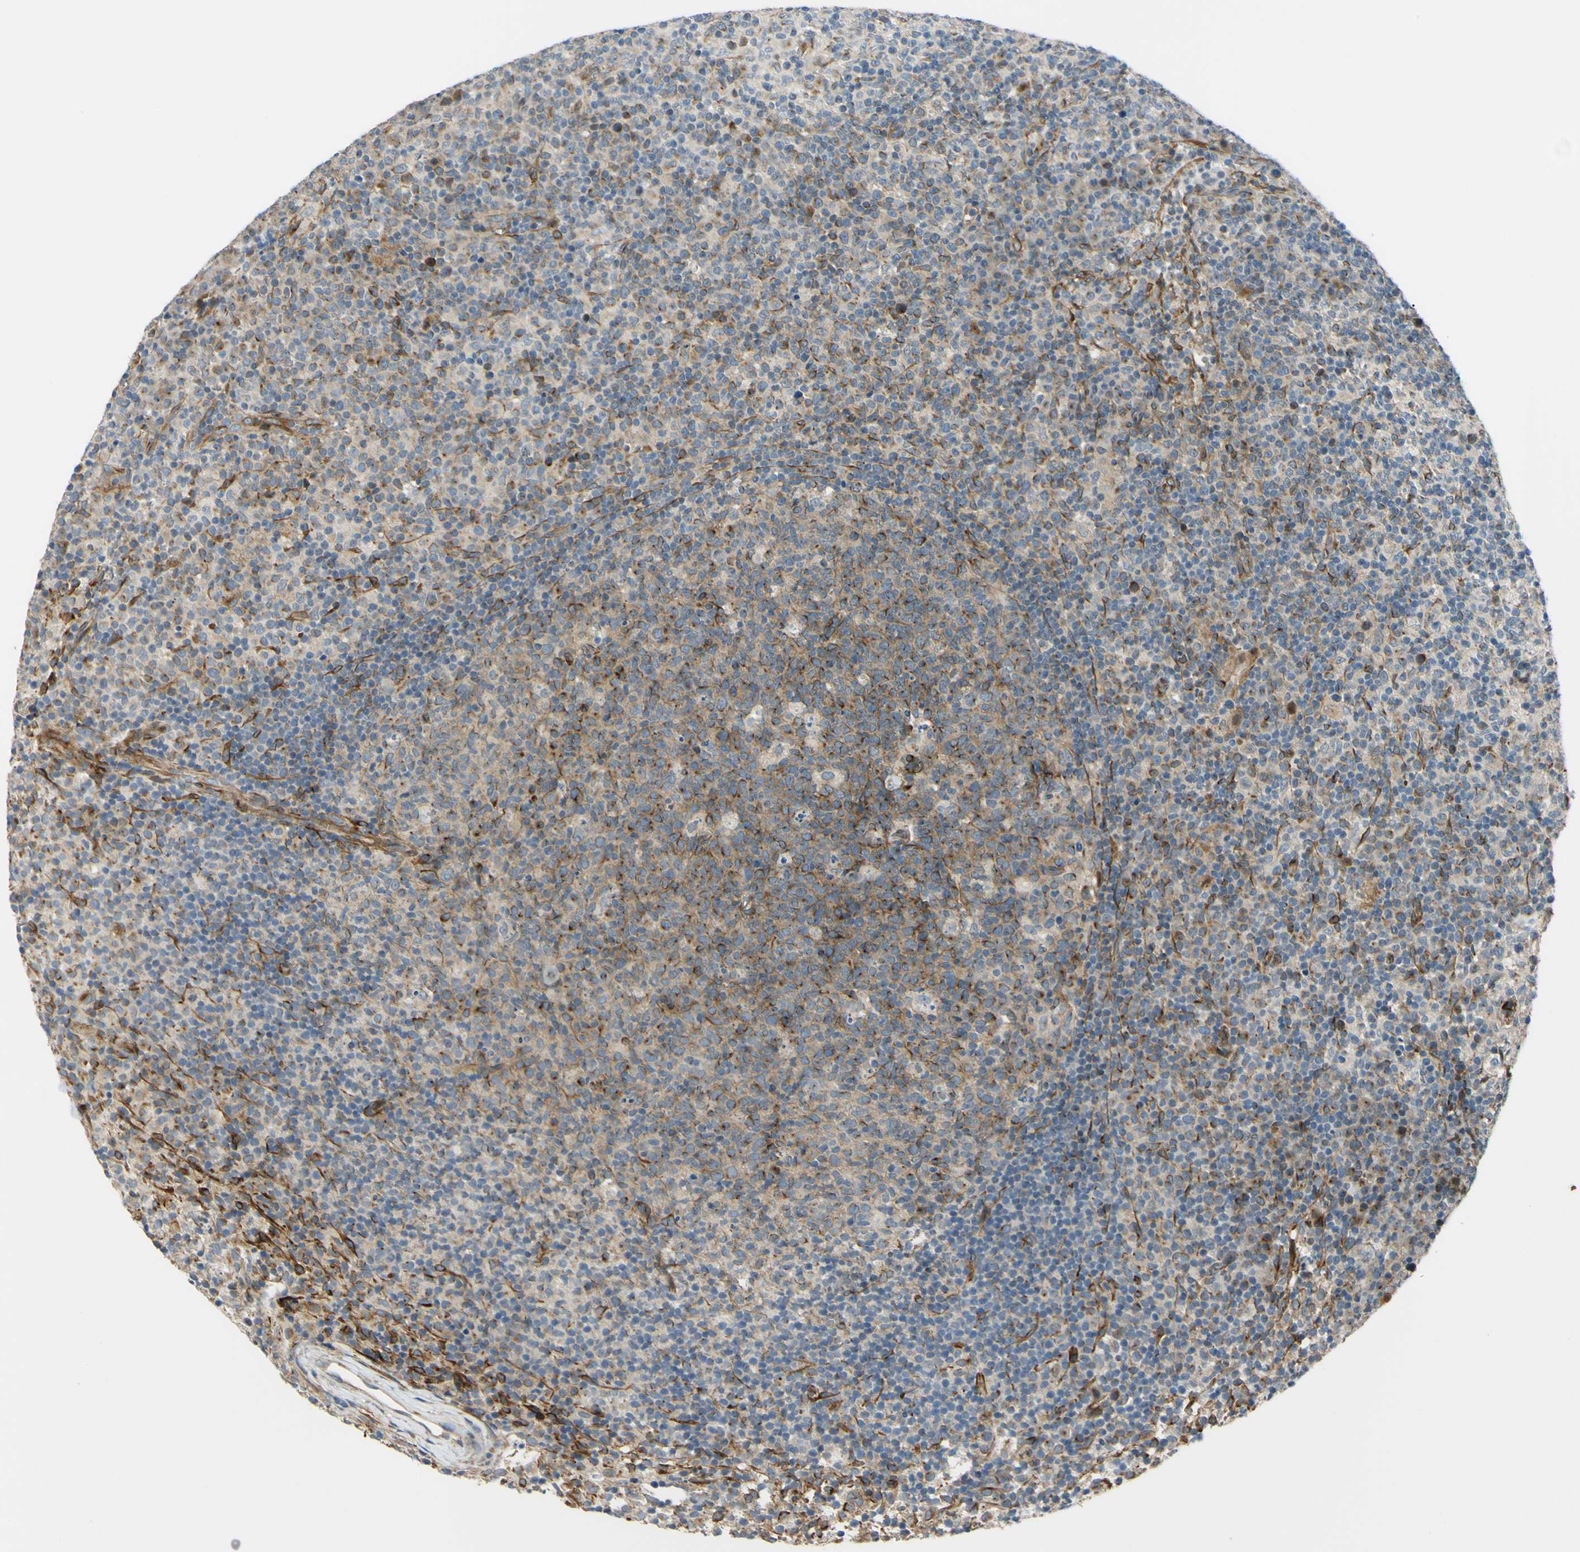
{"staining": {"intensity": "moderate", "quantity": ">75%", "location": "cytoplasmic/membranous"}, "tissue": "lymph node", "cell_type": "Germinal center cells", "image_type": "normal", "snomed": [{"axis": "morphology", "description": "Normal tissue, NOS"}, {"axis": "morphology", "description": "Inflammation, NOS"}, {"axis": "topography", "description": "Lymph node"}], "caption": "Immunohistochemistry micrograph of benign lymph node: human lymph node stained using IHC shows medium levels of moderate protein expression localized specifically in the cytoplasmic/membranous of germinal center cells, appearing as a cytoplasmic/membranous brown color.", "gene": "ARHGAP1", "patient": {"sex": "male", "age": 55}}